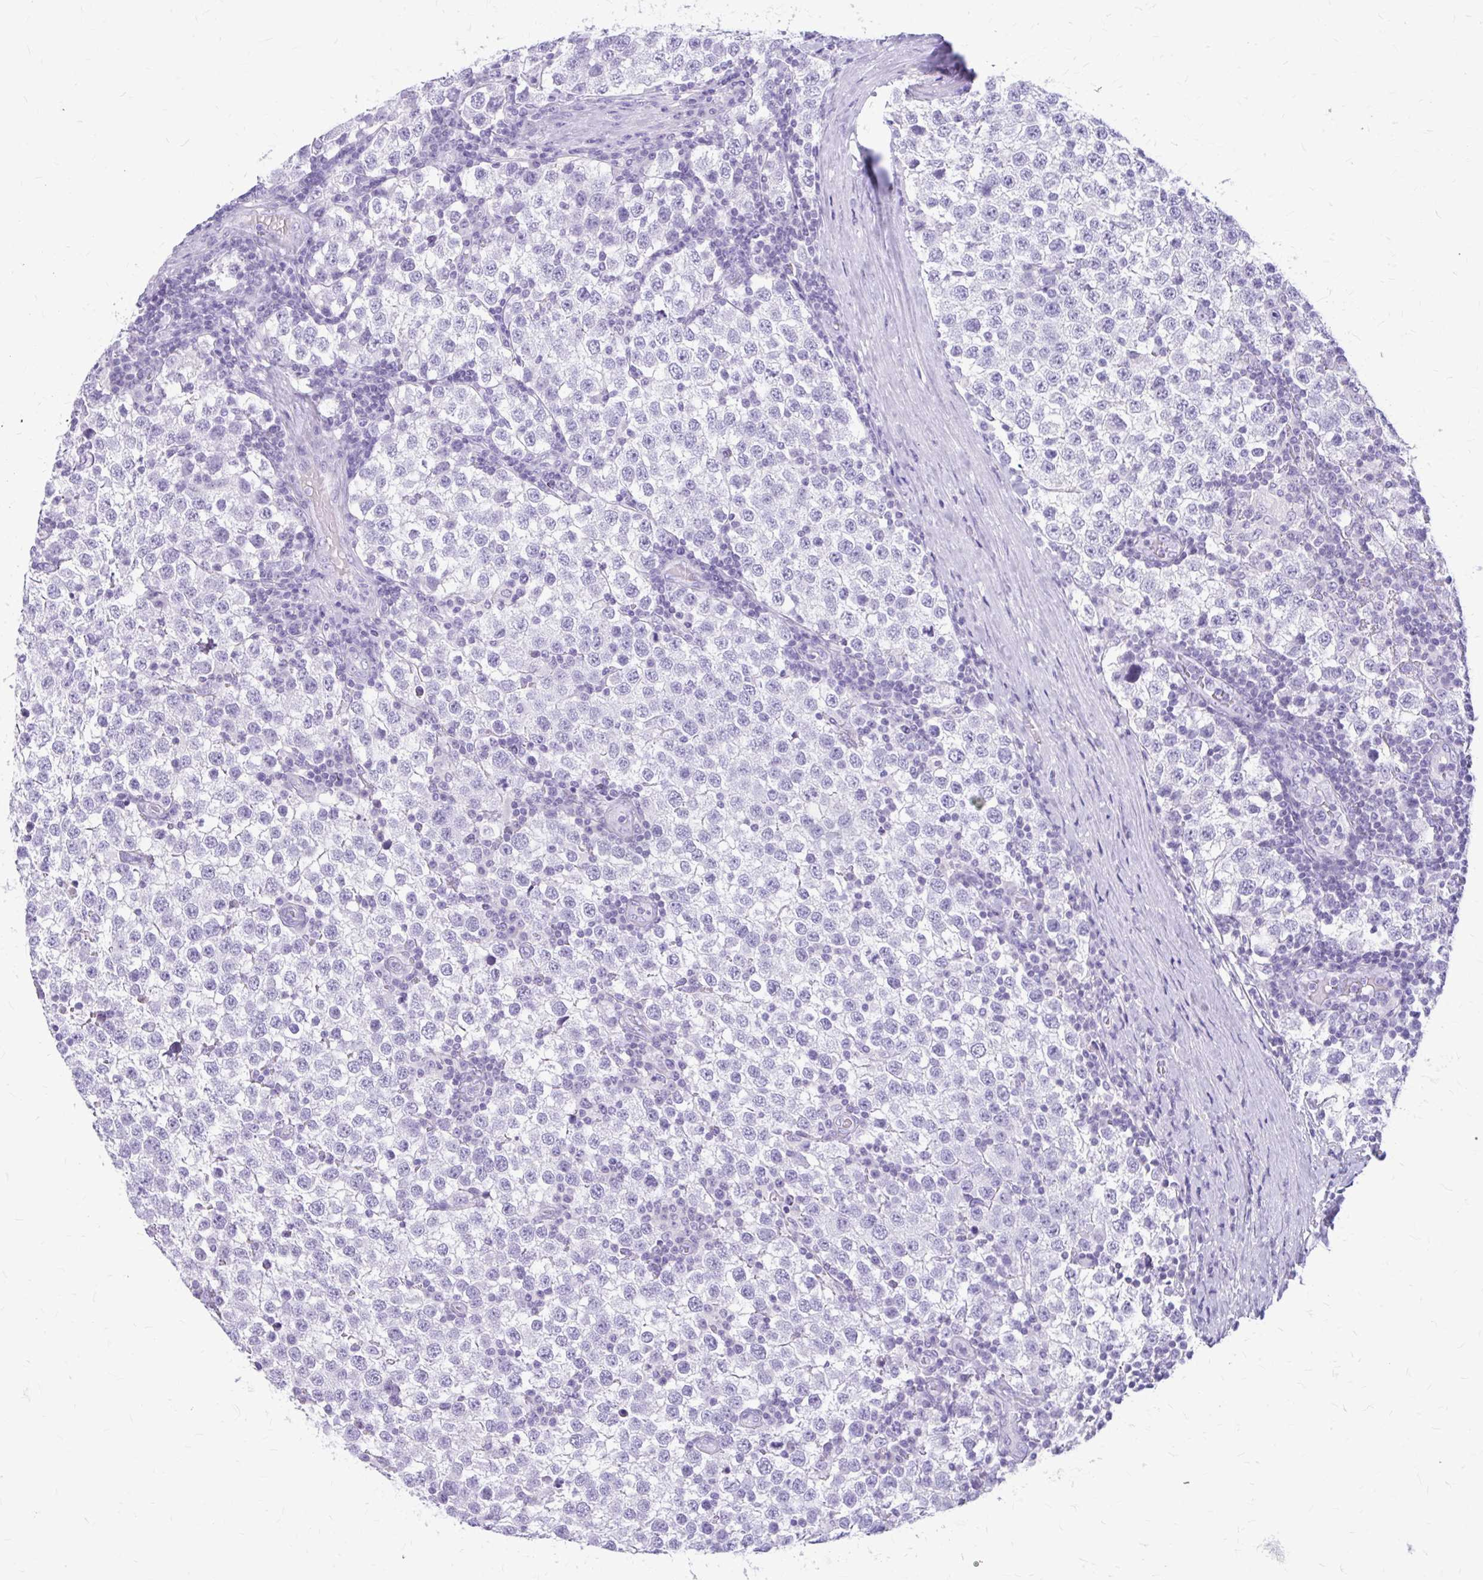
{"staining": {"intensity": "negative", "quantity": "none", "location": "none"}, "tissue": "testis cancer", "cell_type": "Tumor cells", "image_type": "cancer", "snomed": [{"axis": "morphology", "description": "Seminoma, NOS"}, {"axis": "topography", "description": "Testis"}], "caption": "Immunohistochemistry (IHC) of human testis cancer (seminoma) displays no expression in tumor cells. (DAB immunohistochemistry (IHC) visualized using brightfield microscopy, high magnification).", "gene": "KLHDC7A", "patient": {"sex": "male", "age": 34}}